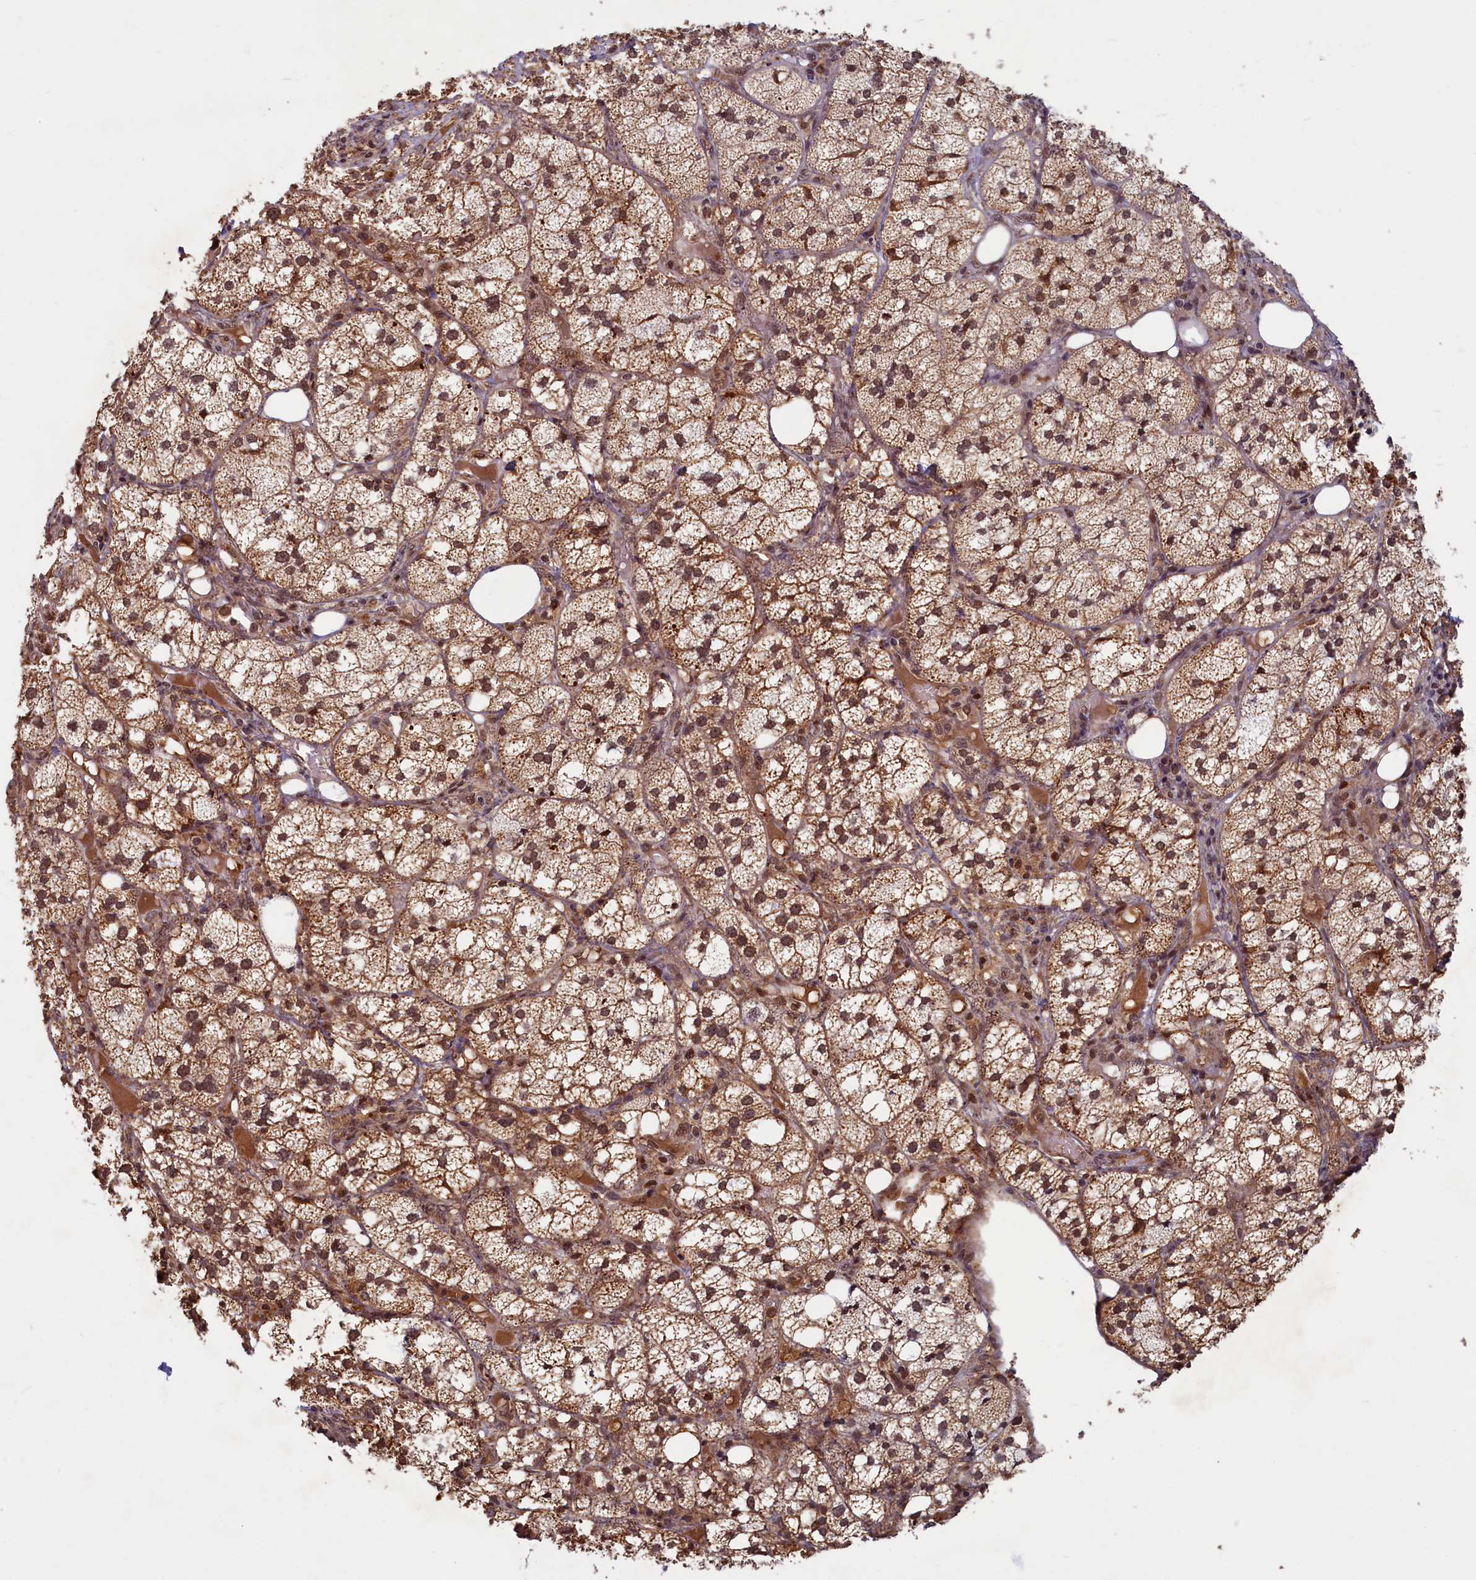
{"staining": {"intensity": "moderate", "quantity": ">75%", "location": "cytoplasmic/membranous"}, "tissue": "adrenal gland", "cell_type": "Glandular cells", "image_type": "normal", "snomed": [{"axis": "morphology", "description": "Normal tissue, NOS"}, {"axis": "topography", "description": "Adrenal gland"}], "caption": "Immunohistochemistry image of benign human adrenal gland stained for a protein (brown), which displays medium levels of moderate cytoplasmic/membranous expression in approximately >75% of glandular cells.", "gene": "BRCA1", "patient": {"sex": "female", "age": 61}}